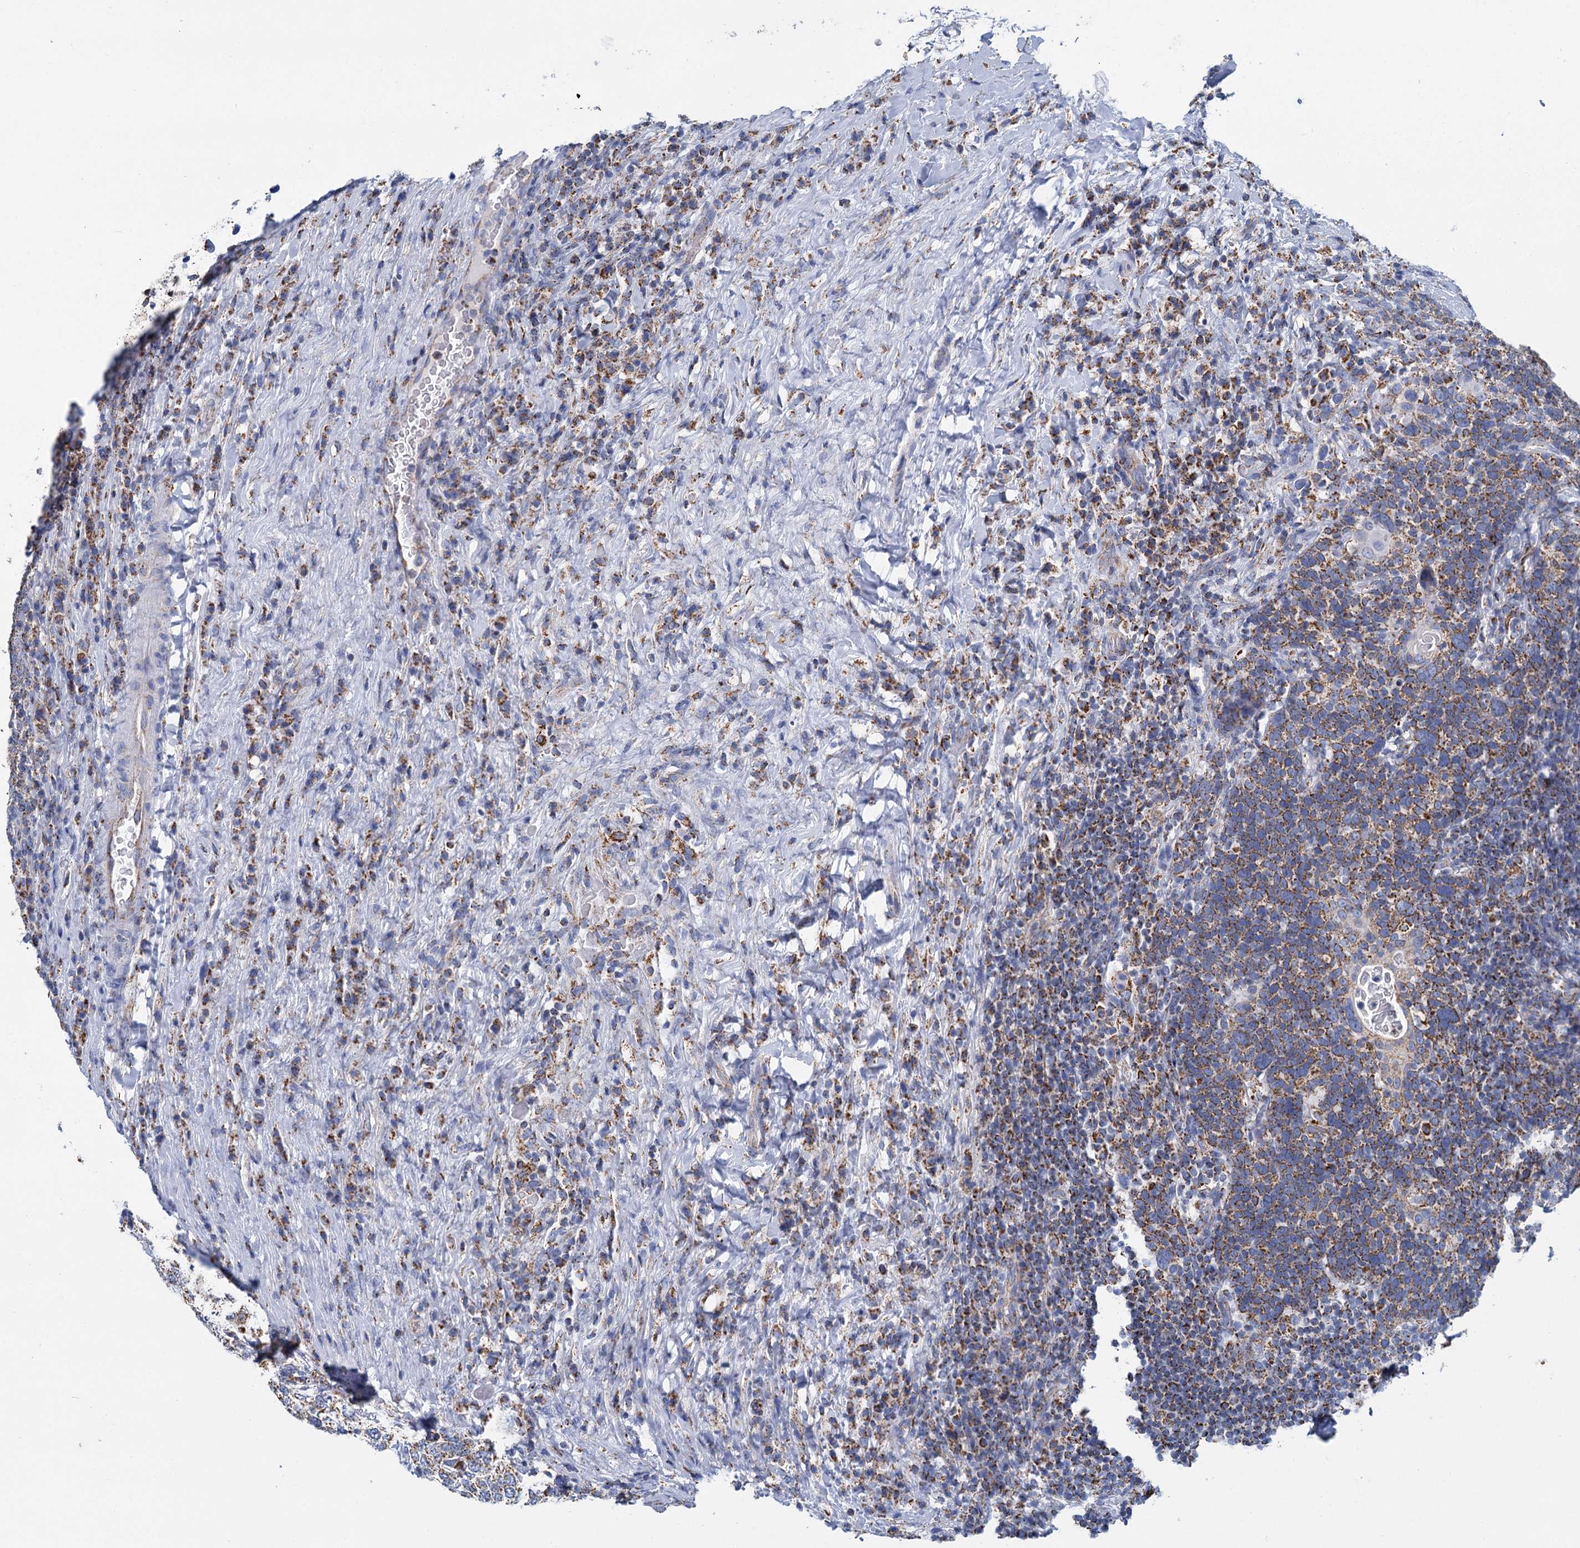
{"staining": {"intensity": "moderate", "quantity": ">75%", "location": "cytoplasmic/membranous"}, "tissue": "head and neck cancer", "cell_type": "Tumor cells", "image_type": "cancer", "snomed": [{"axis": "morphology", "description": "Squamous cell carcinoma, NOS"}, {"axis": "morphology", "description": "Squamous cell carcinoma, metastatic, NOS"}, {"axis": "topography", "description": "Lymph node"}, {"axis": "topography", "description": "Head-Neck"}], "caption": "DAB (3,3'-diaminobenzidine) immunohistochemical staining of human head and neck cancer displays moderate cytoplasmic/membranous protein expression in about >75% of tumor cells. The staining is performed using DAB (3,3'-diaminobenzidine) brown chromogen to label protein expression. The nuclei are counter-stained blue using hematoxylin.", "gene": "CCP110", "patient": {"sex": "male", "age": 62}}